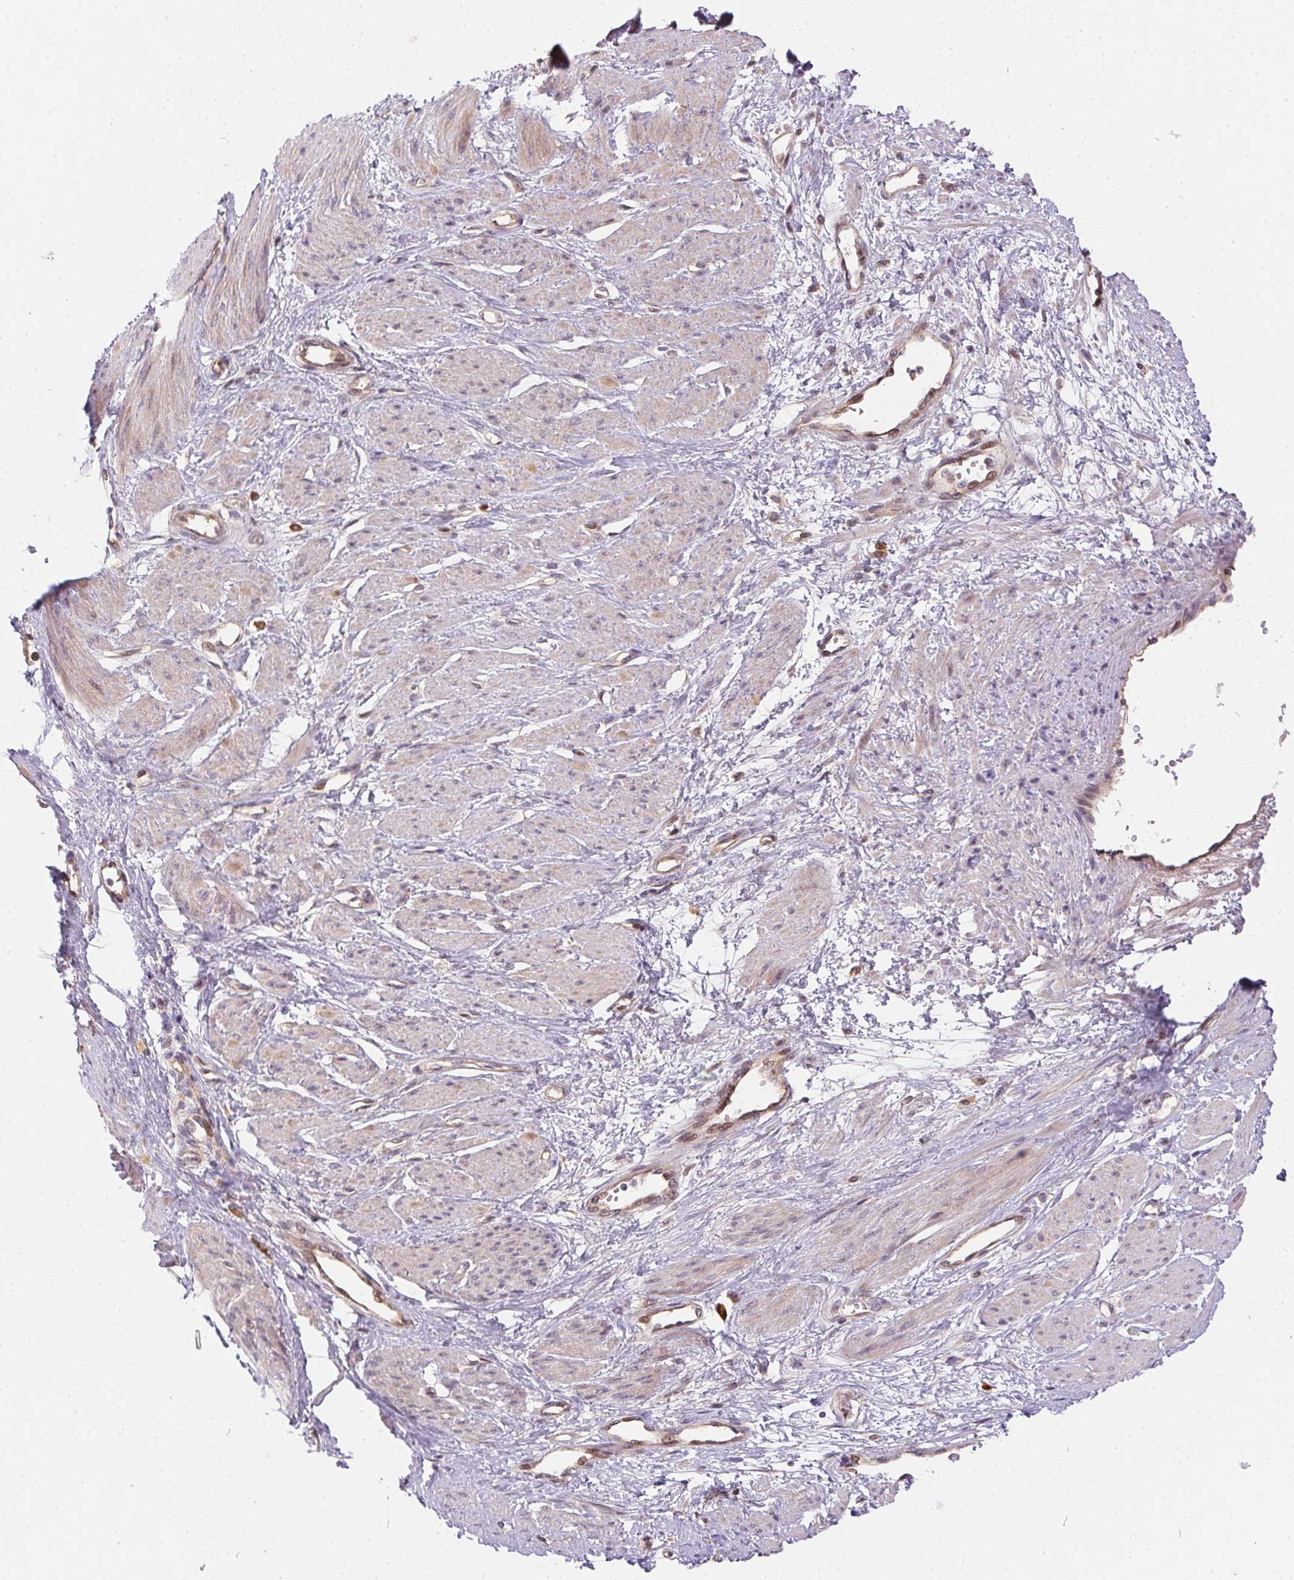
{"staining": {"intensity": "weak", "quantity": "<25%", "location": "cytoplasmic/membranous"}, "tissue": "smooth muscle", "cell_type": "Smooth muscle cells", "image_type": "normal", "snomed": [{"axis": "morphology", "description": "Normal tissue, NOS"}, {"axis": "topography", "description": "Smooth muscle"}, {"axis": "topography", "description": "Uterus"}], "caption": "IHC micrograph of normal human smooth muscle stained for a protein (brown), which shows no positivity in smooth muscle cells.", "gene": "NUDT16", "patient": {"sex": "female", "age": 39}}